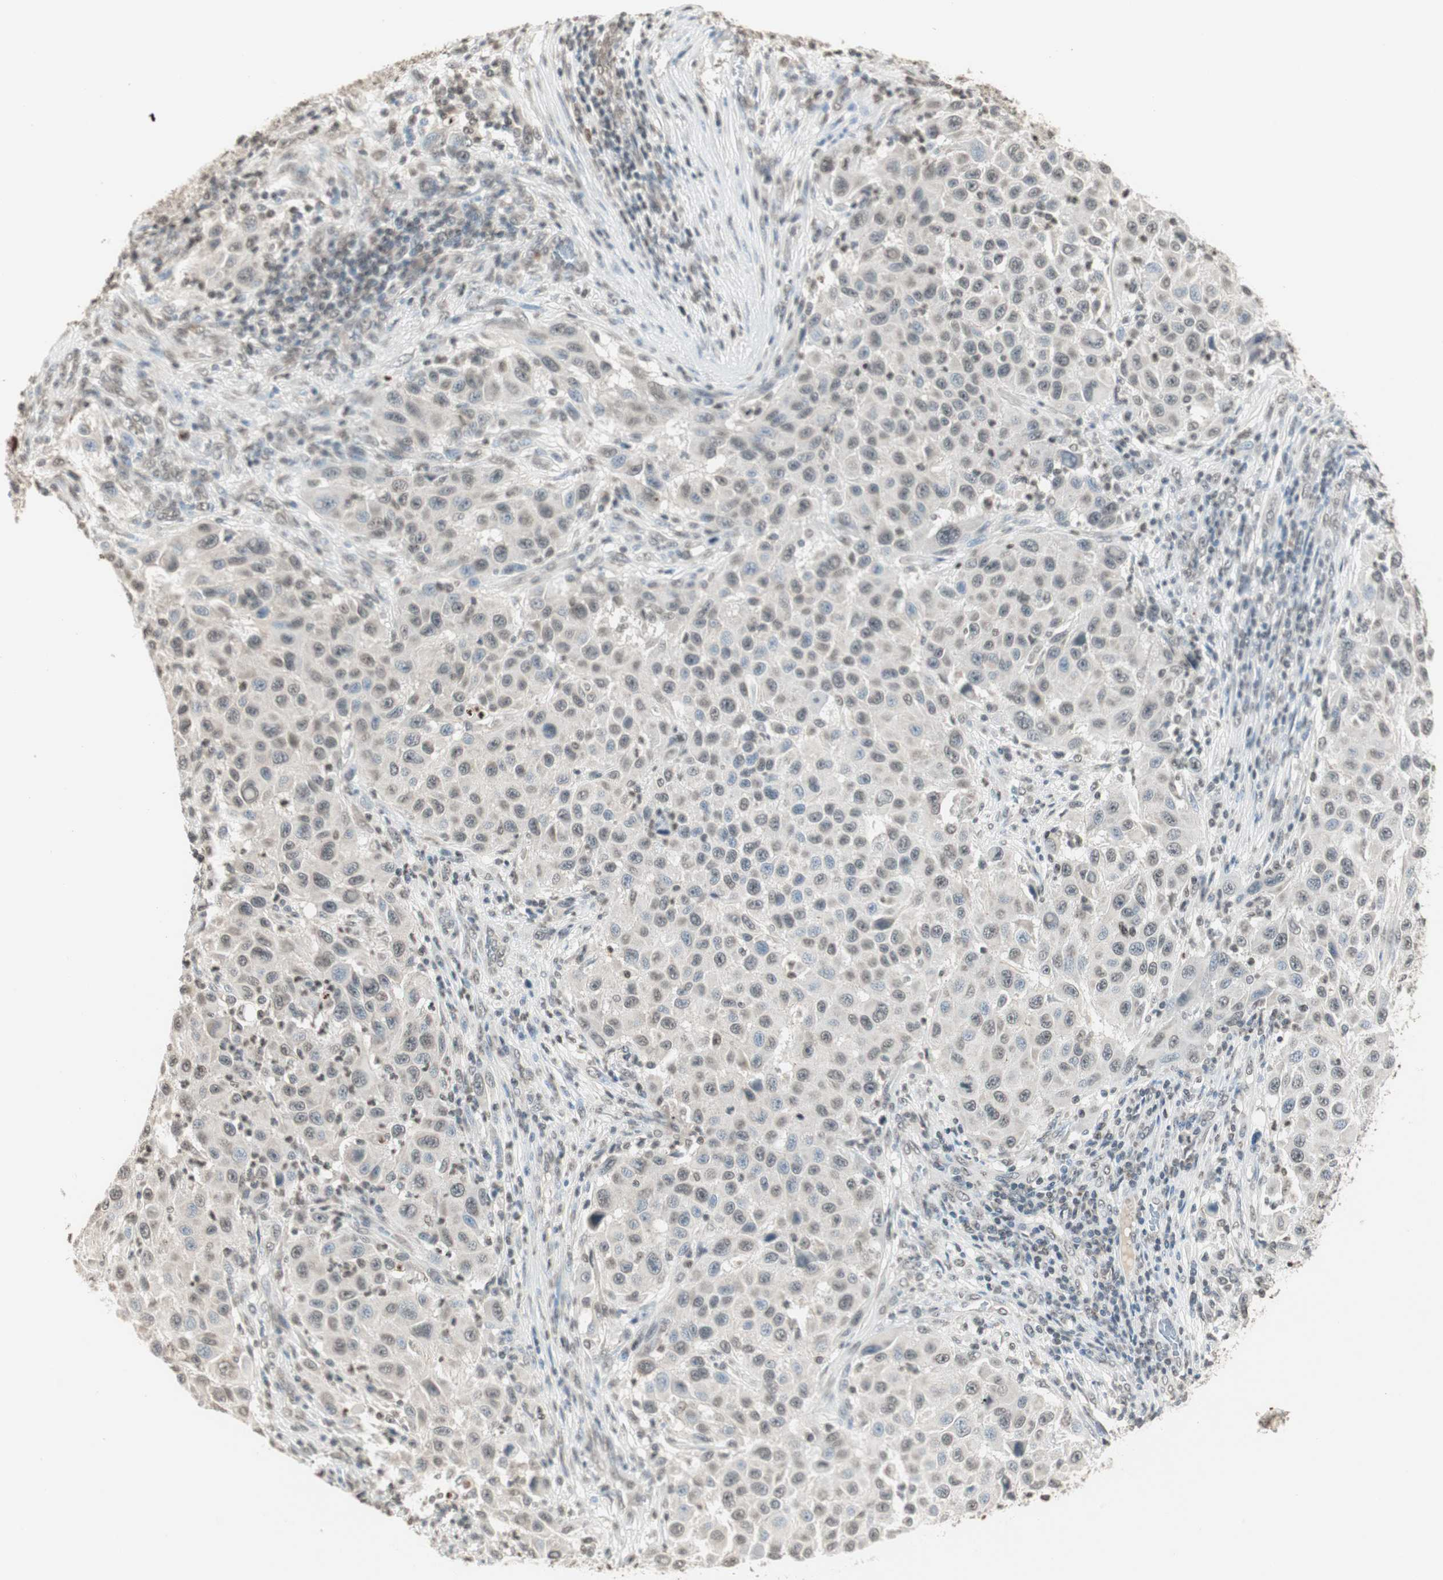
{"staining": {"intensity": "weak", "quantity": "25%-75%", "location": "nuclear"}, "tissue": "melanoma", "cell_type": "Tumor cells", "image_type": "cancer", "snomed": [{"axis": "morphology", "description": "Malignant melanoma, Metastatic site"}, {"axis": "topography", "description": "Lymph node"}], "caption": "The image exhibits staining of malignant melanoma (metastatic site), revealing weak nuclear protein expression (brown color) within tumor cells.", "gene": "PRELID1", "patient": {"sex": "male", "age": 61}}